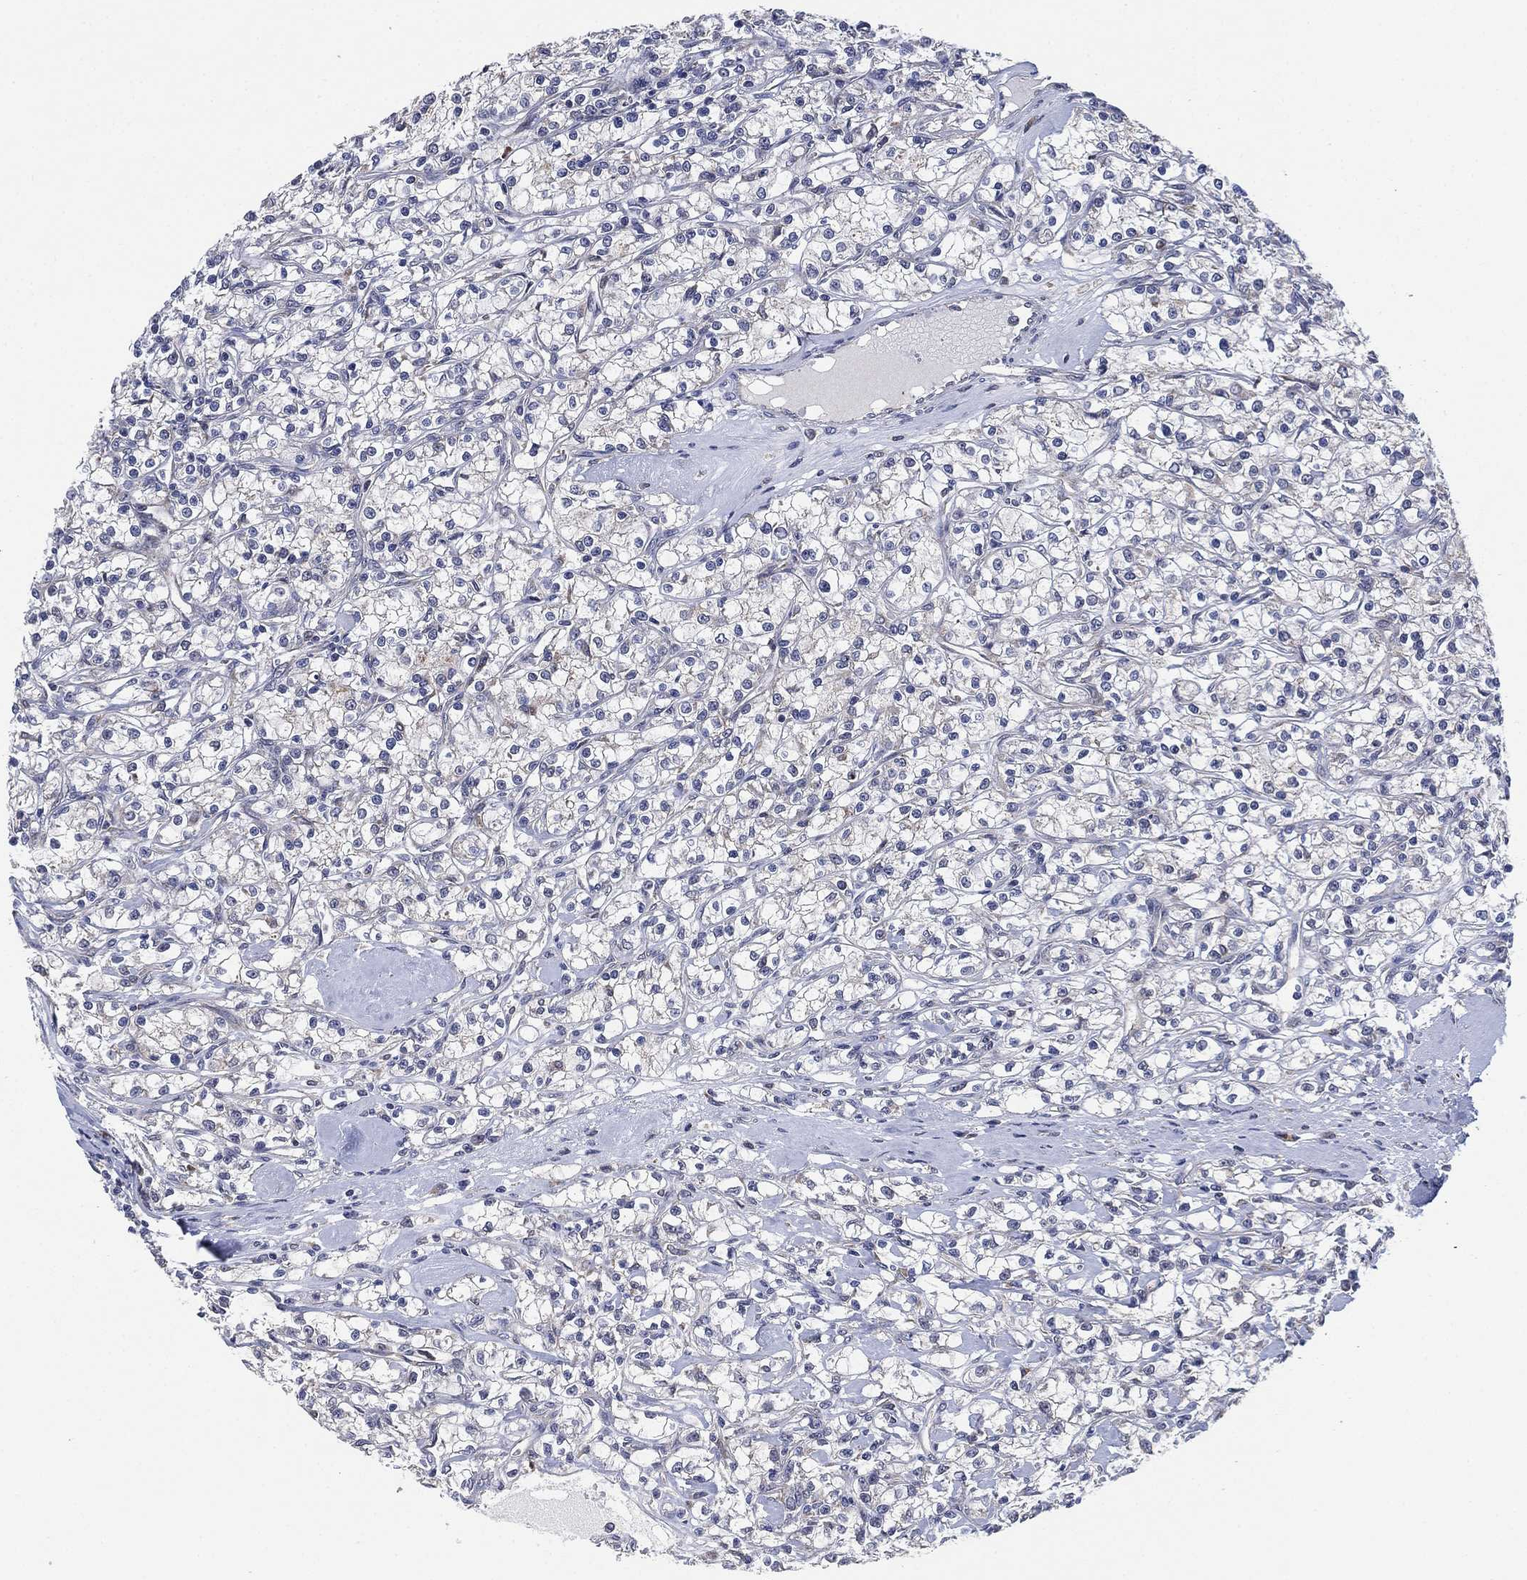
{"staining": {"intensity": "negative", "quantity": "none", "location": "none"}, "tissue": "renal cancer", "cell_type": "Tumor cells", "image_type": "cancer", "snomed": [{"axis": "morphology", "description": "Adenocarcinoma, NOS"}, {"axis": "topography", "description": "Kidney"}], "caption": "DAB immunohistochemical staining of human renal adenocarcinoma shows no significant positivity in tumor cells.", "gene": "FES", "patient": {"sex": "female", "age": 59}}